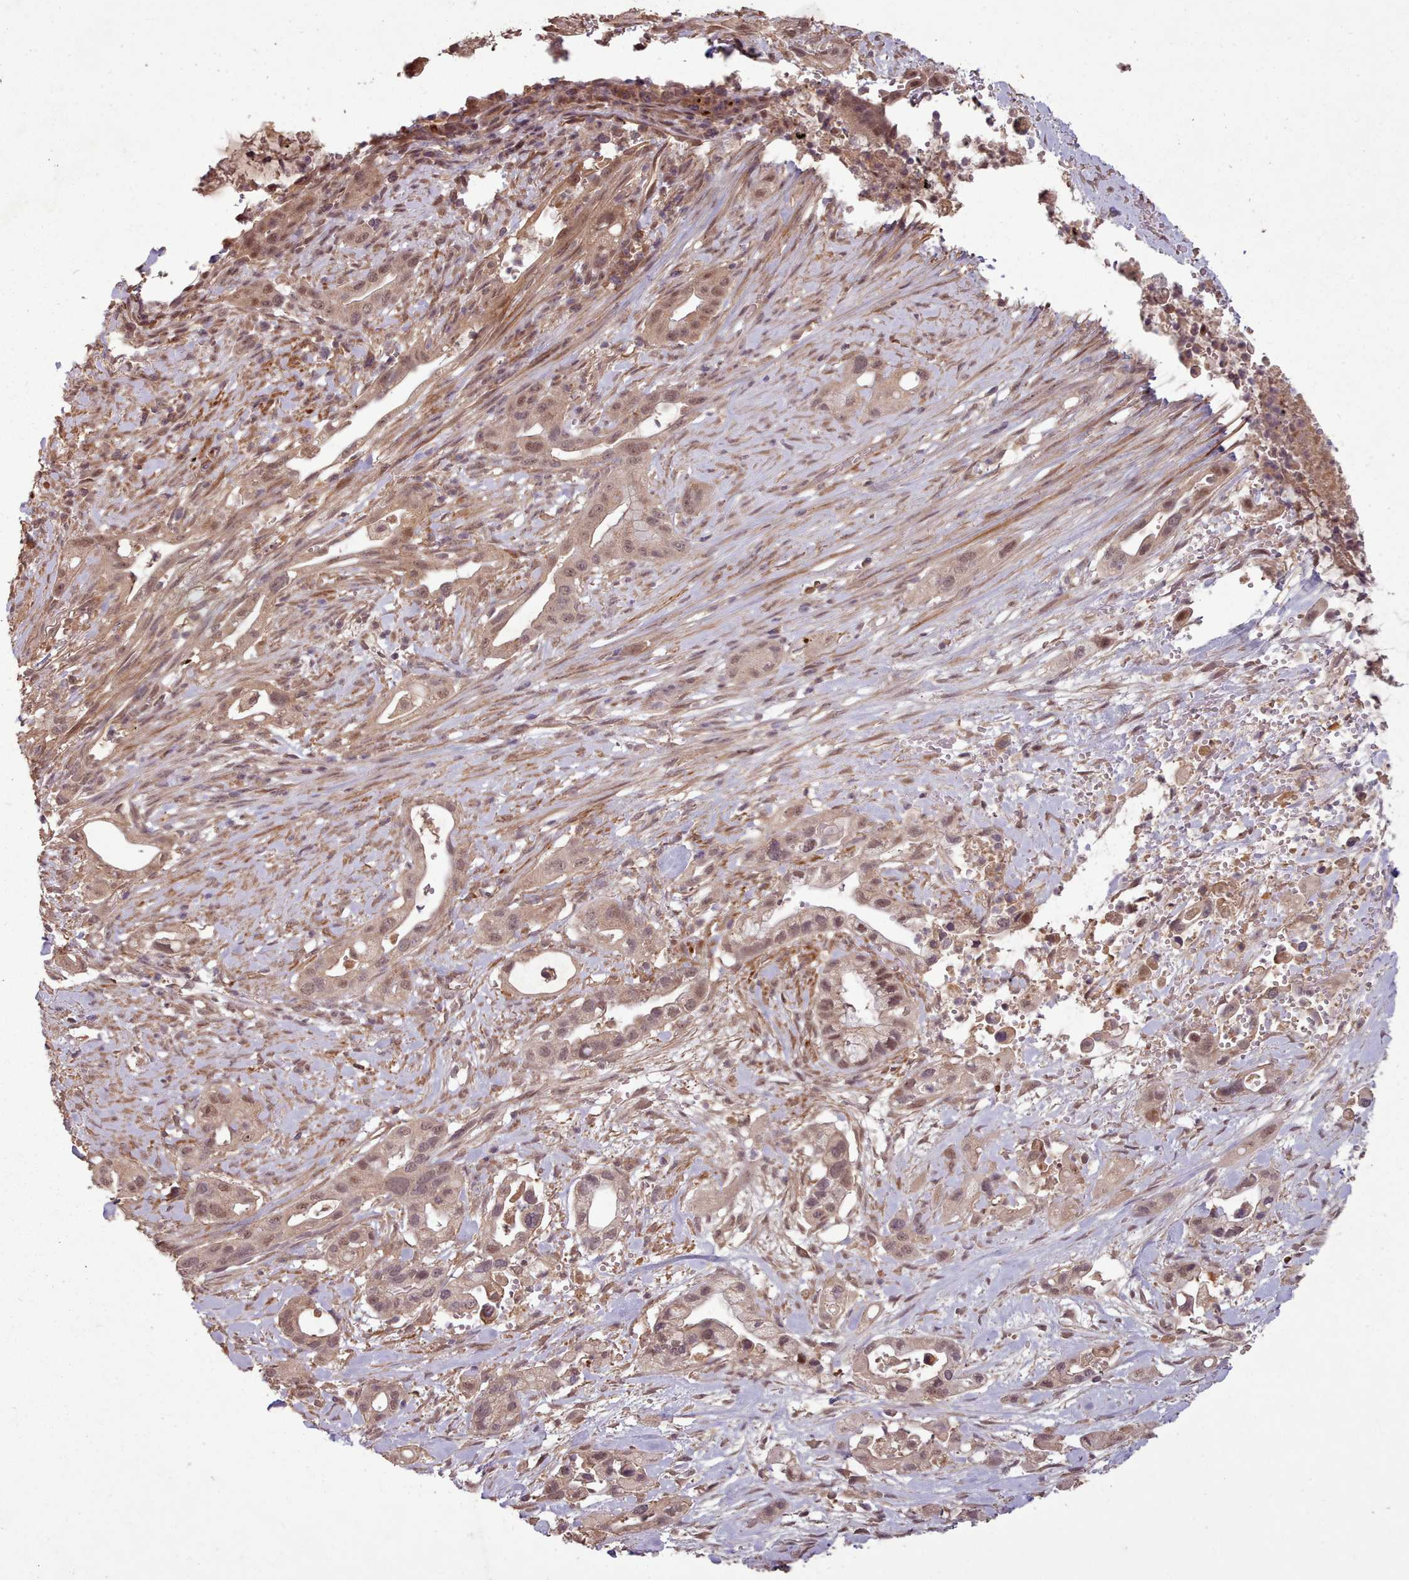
{"staining": {"intensity": "moderate", "quantity": ">75%", "location": "cytoplasmic/membranous,nuclear"}, "tissue": "pancreatic cancer", "cell_type": "Tumor cells", "image_type": "cancer", "snomed": [{"axis": "morphology", "description": "Adenocarcinoma, NOS"}, {"axis": "topography", "description": "Pancreas"}], "caption": "Tumor cells exhibit medium levels of moderate cytoplasmic/membranous and nuclear expression in about >75% of cells in pancreatic adenocarcinoma.", "gene": "CDC6", "patient": {"sex": "male", "age": 44}}